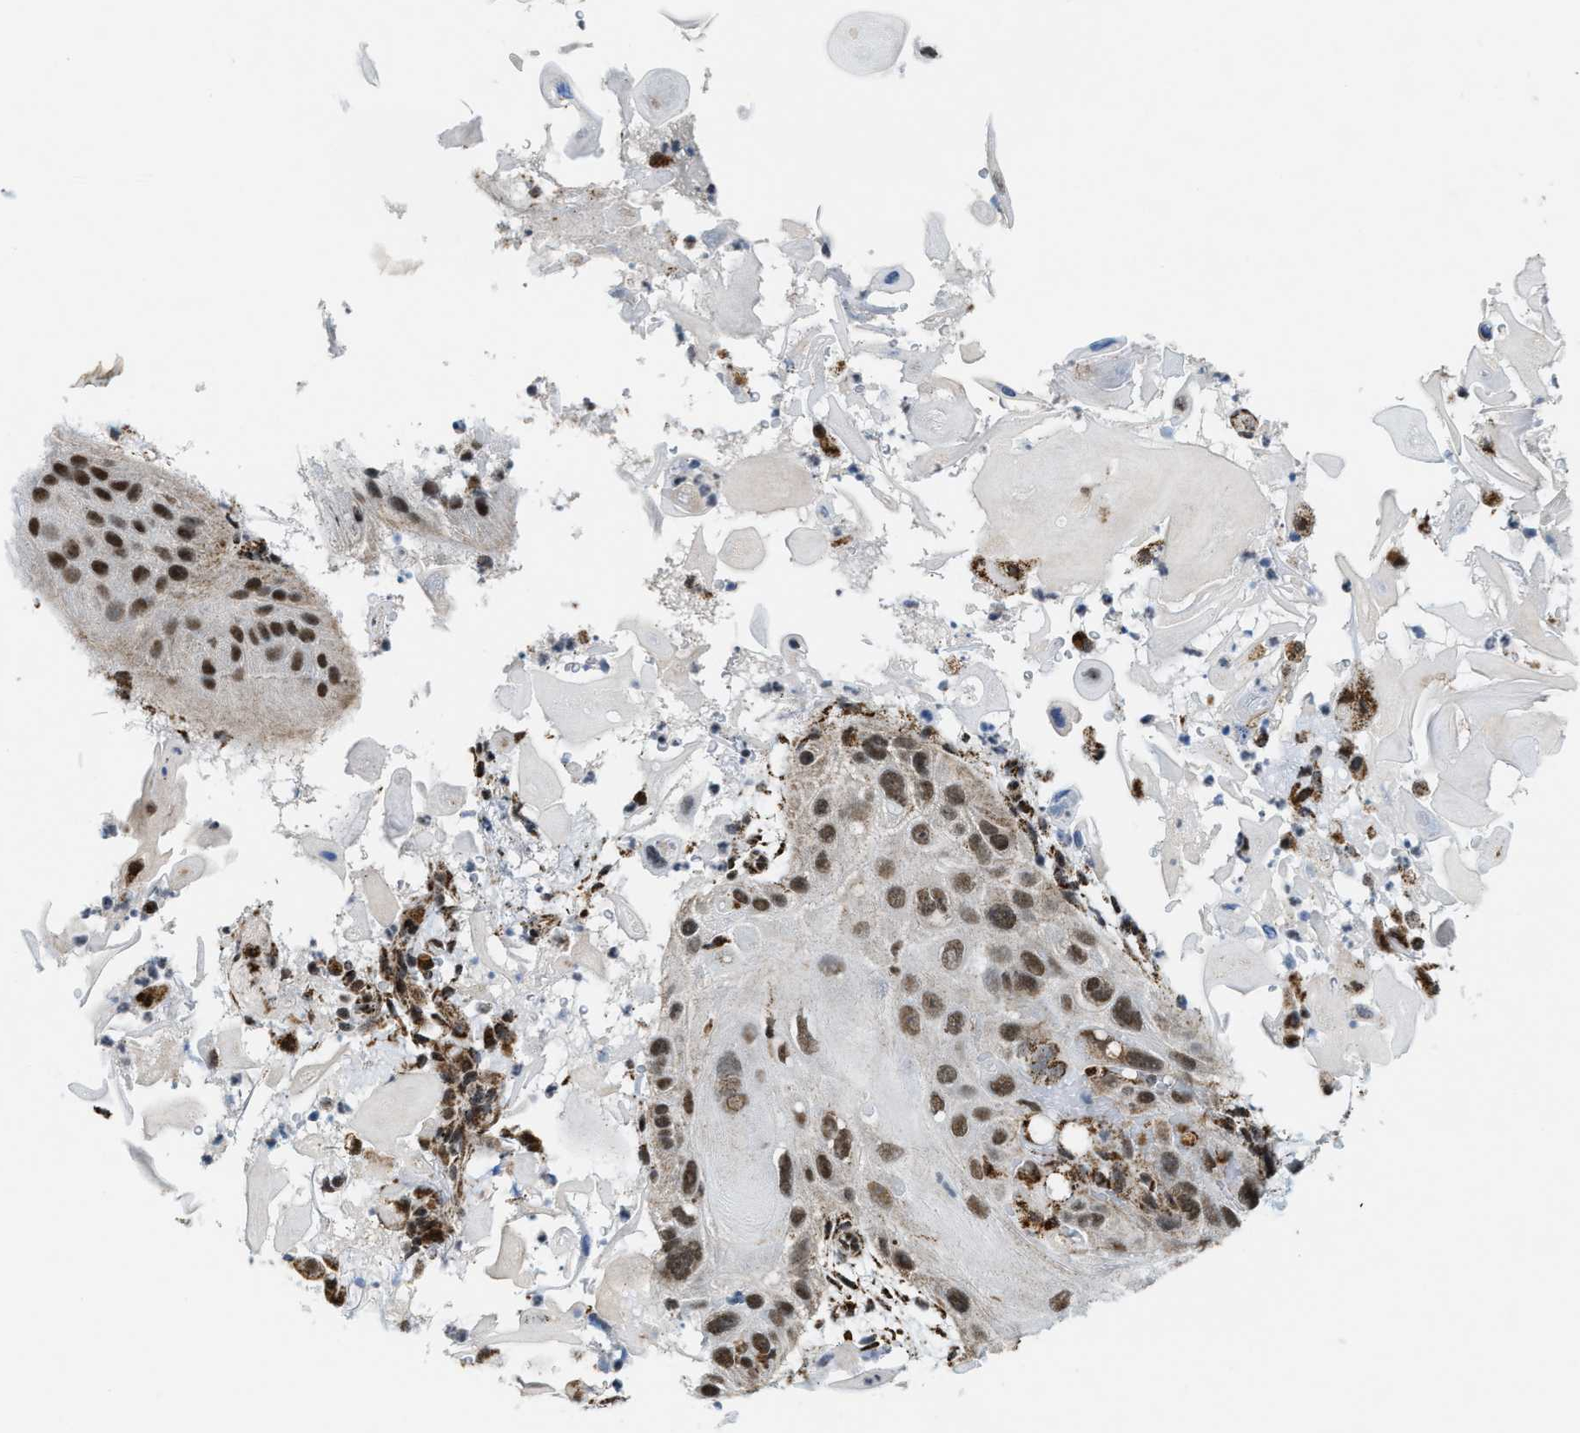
{"staining": {"intensity": "moderate", "quantity": ">75%", "location": "nuclear"}, "tissue": "skin cancer", "cell_type": "Tumor cells", "image_type": "cancer", "snomed": [{"axis": "morphology", "description": "Squamous cell carcinoma, NOS"}, {"axis": "topography", "description": "Skin"}], "caption": "A medium amount of moderate nuclear positivity is present in about >75% of tumor cells in skin squamous cell carcinoma tissue. The protein of interest is shown in brown color, while the nuclei are stained blue.", "gene": "HIBADH", "patient": {"sex": "female", "age": 77}}